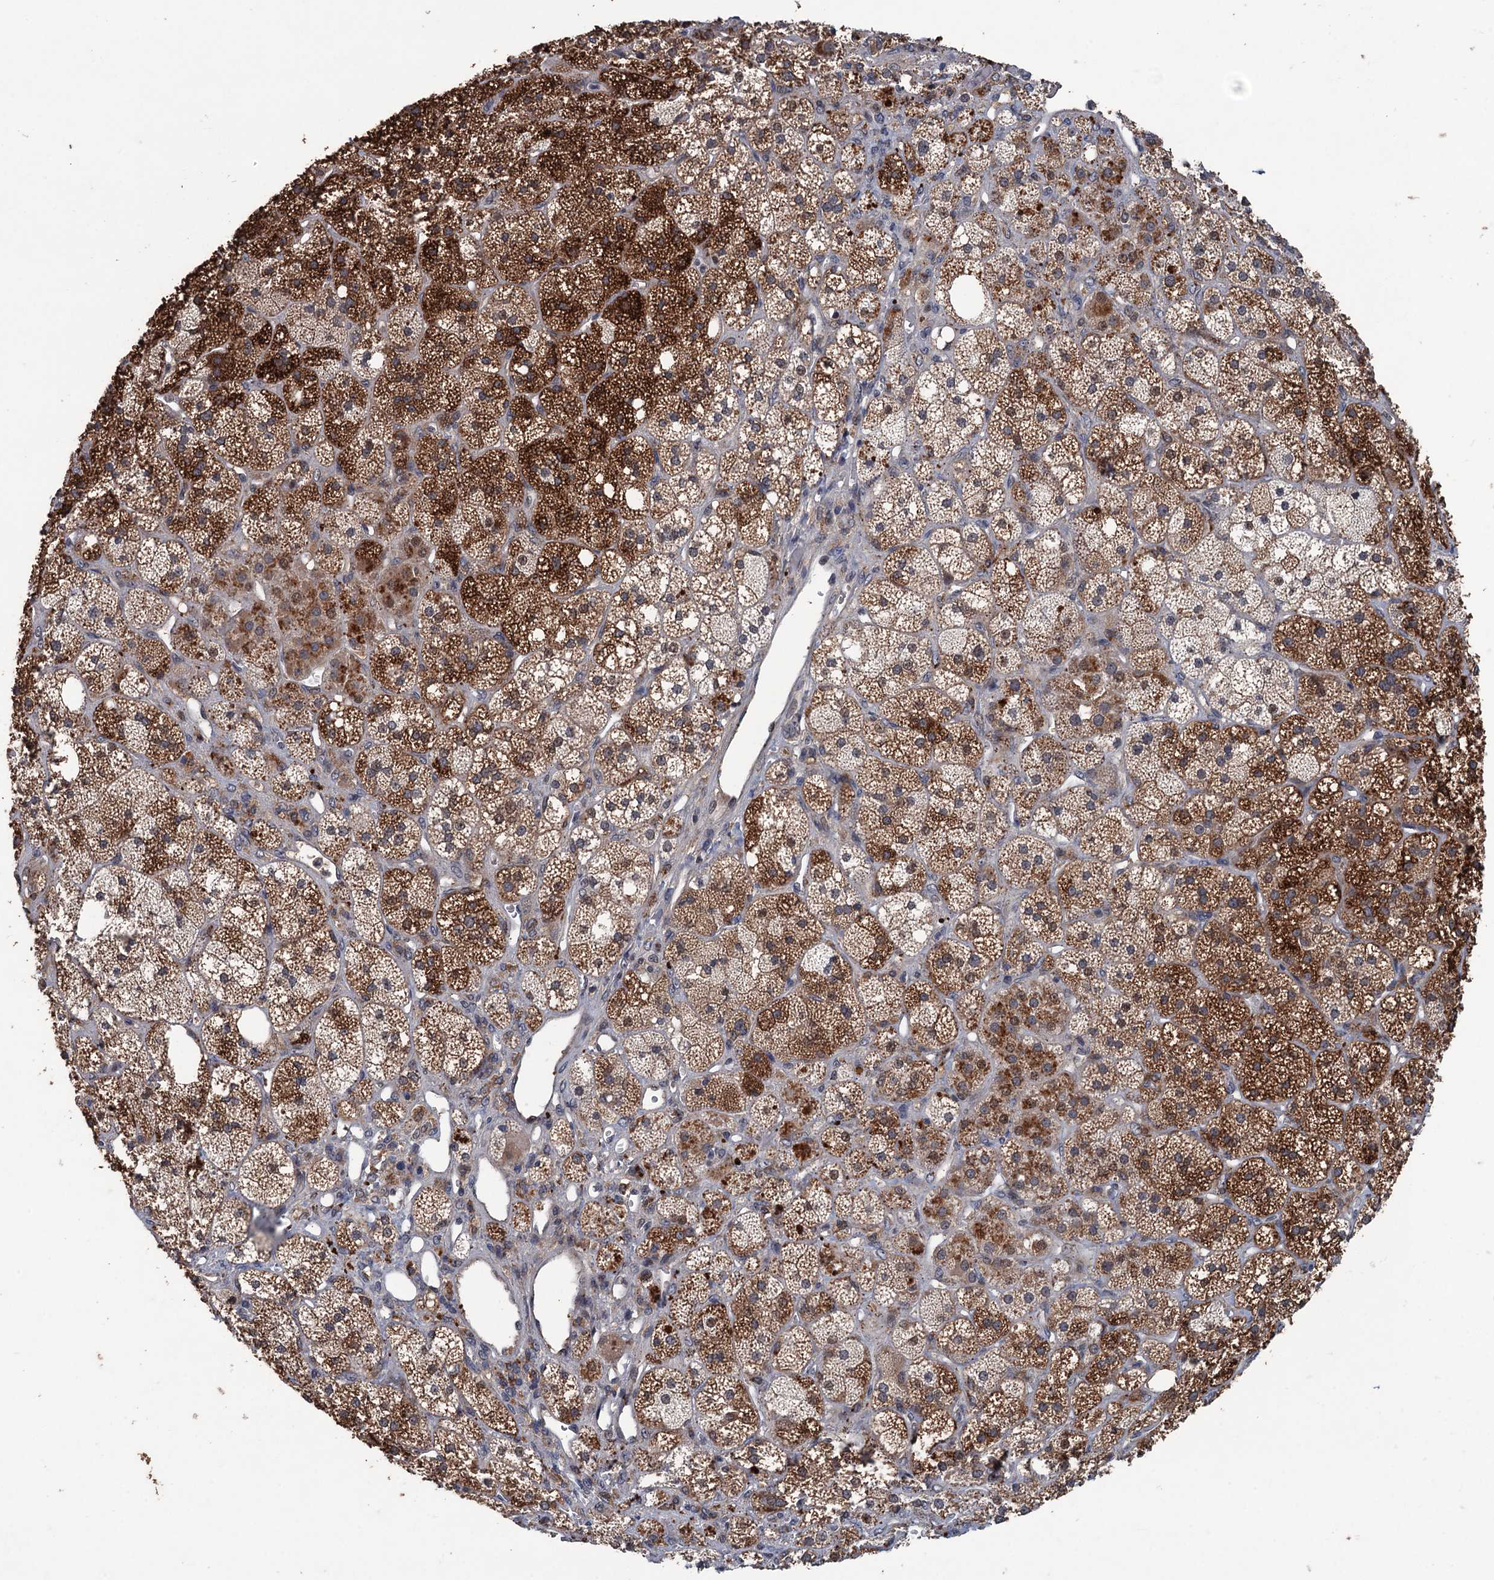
{"staining": {"intensity": "strong", "quantity": "25%-75%", "location": "cytoplasmic/membranous"}, "tissue": "adrenal gland", "cell_type": "Glandular cells", "image_type": "normal", "snomed": [{"axis": "morphology", "description": "Normal tissue, NOS"}, {"axis": "topography", "description": "Adrenal gland"}], "caption": "Glandular cells demonstrate high levels of strong cytoplasmic/membranous positivity in about 25%-75% of cells in benign adrenal gland.", "gene": "ZNF438", "patient": {"sex": "male", "age": 61}}